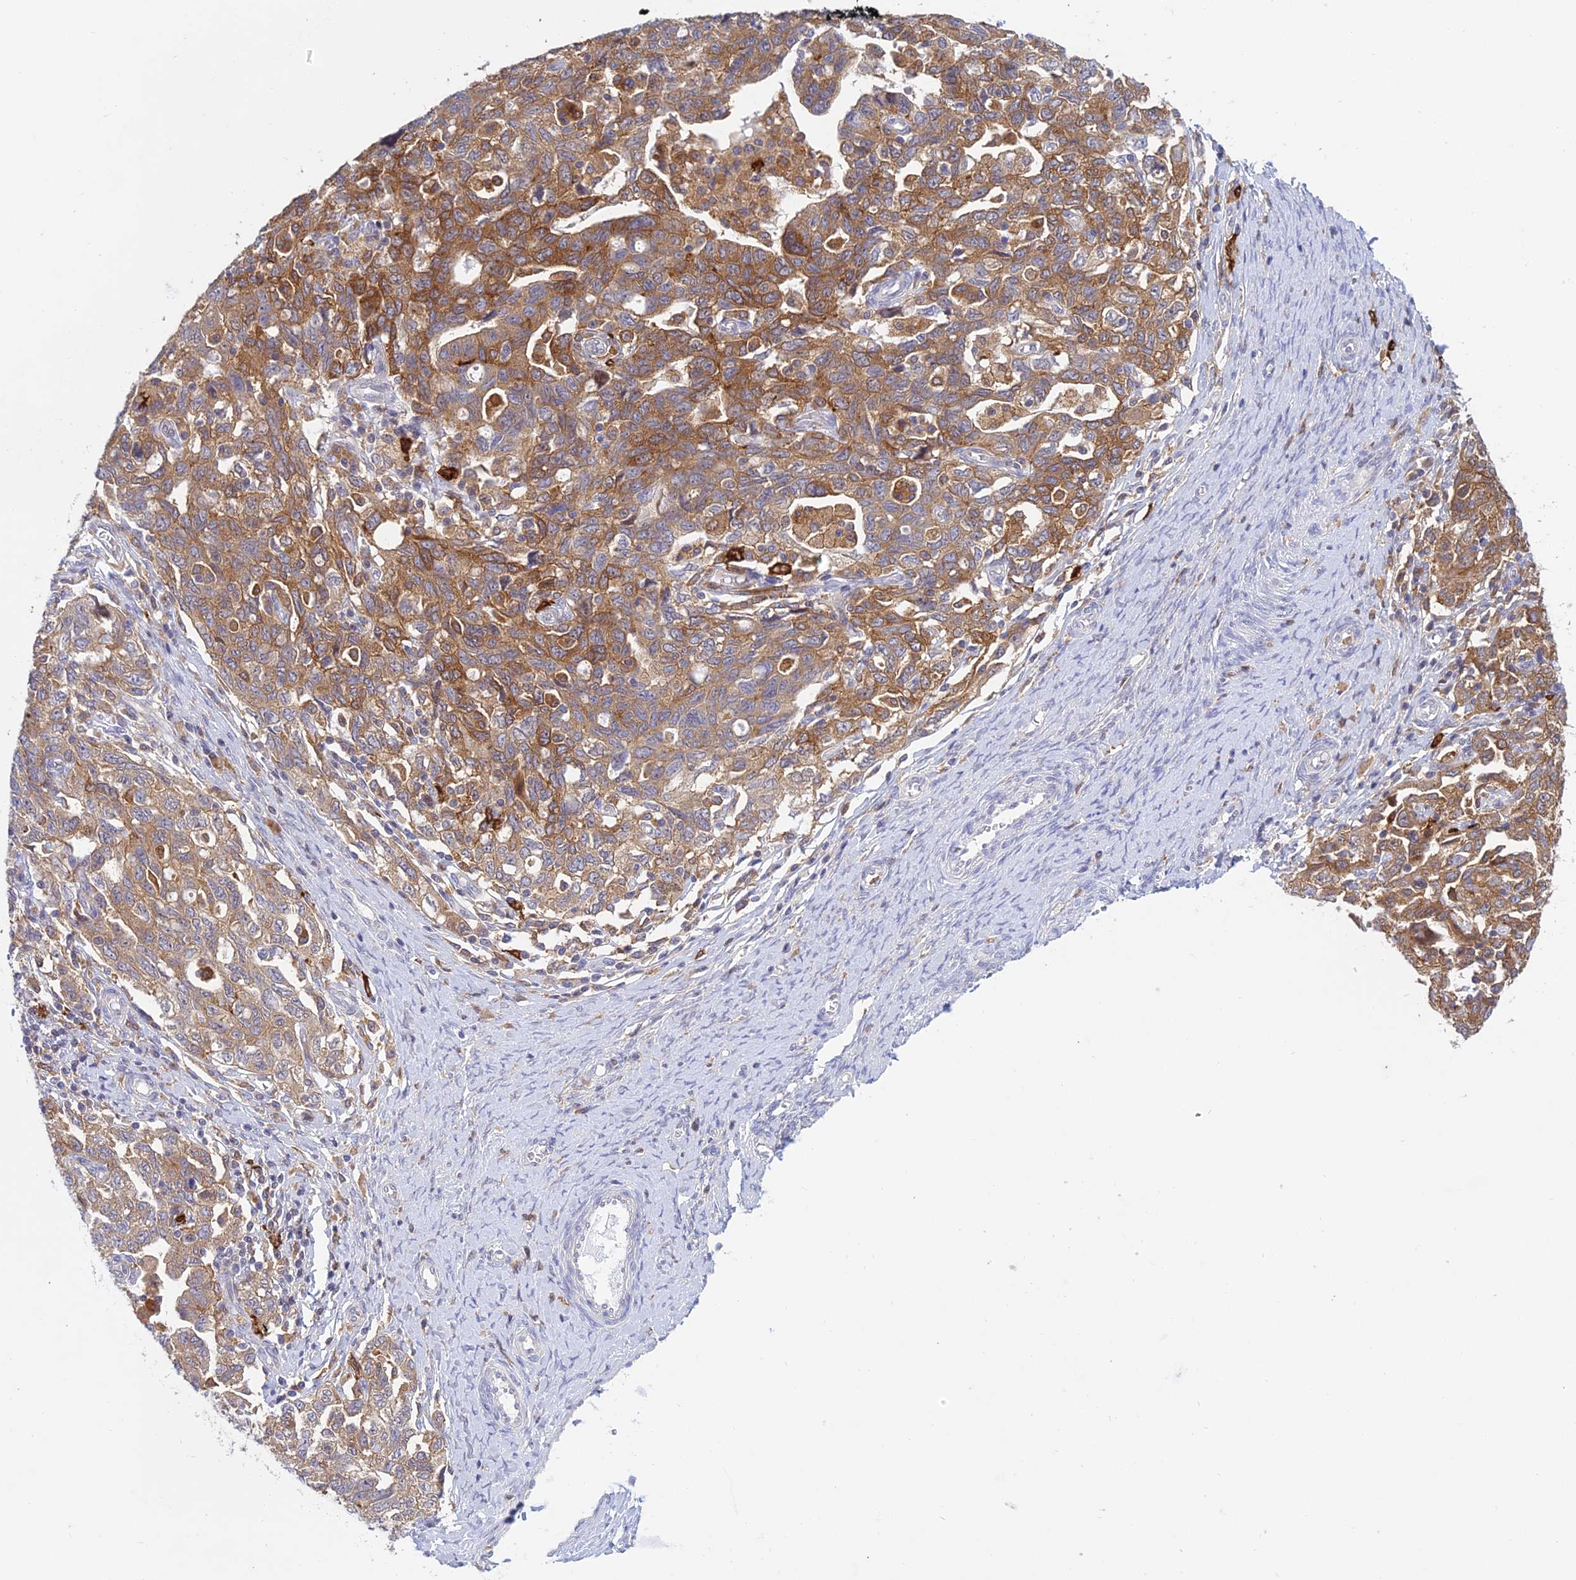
{"staining": {"intensity": "moderate", "quantity": ">75%", "location": "cytoplasmic/membranous"}, "tissue": "ovarian cancer", "cell_type": "Tumor cells", "image_type": "cancer", "snomed": [{"axis": "morphology", "description": "Carcinoma, NOS"}, {"axis": "morphology", "description": "Cystadenocarcinoma, serous, NOS"}, {"axis": "topography", "description": "Ovary"}], "caption": "Brown immunohistochemical staining in human ovarian serous cystadenocarcinoma exhibits moderate cytoplasmic/membranous expression in approximately >75% of tumor cells.", "gene": "UBE2G1", "patient": {"sex": "female", "age": 69}}